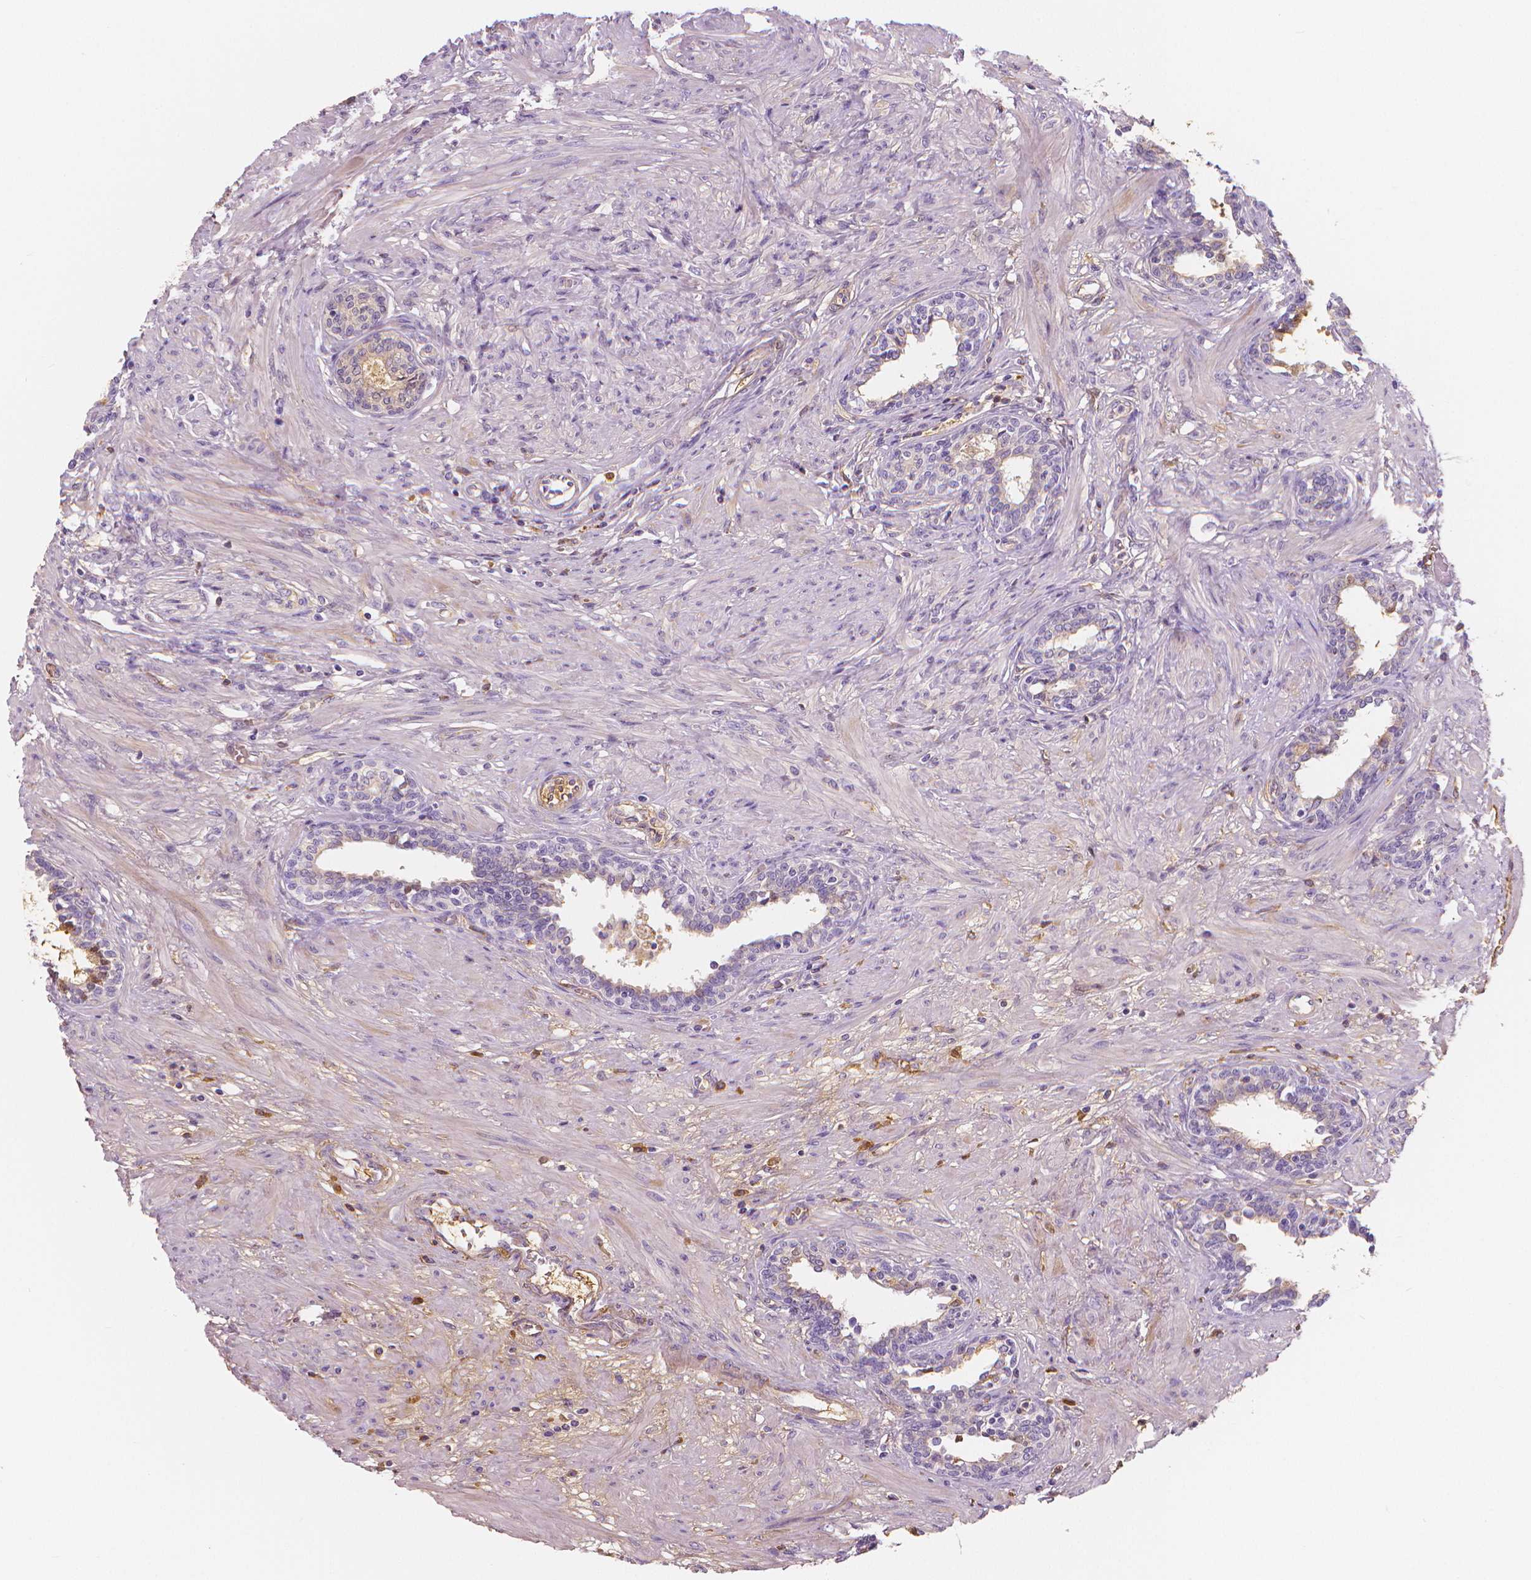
{"staining": {"intensity": "negative", "quantity": "none", "location": "none"}, "tissue": "prostate", "cell_type": "Glandular cells", "image_type": "normal", "snomed": [{"axis": "morphology", "description": "Normal tissue, NOS"}, {"axis": "topography", "description": "Prostate"}], "caption": "This is an immunohistochemistry photomicrograph of benign human prostate. There is no staining in glandular cells.", "gene": "APOA4", "patient": {"sex": "male", "age": 55}}